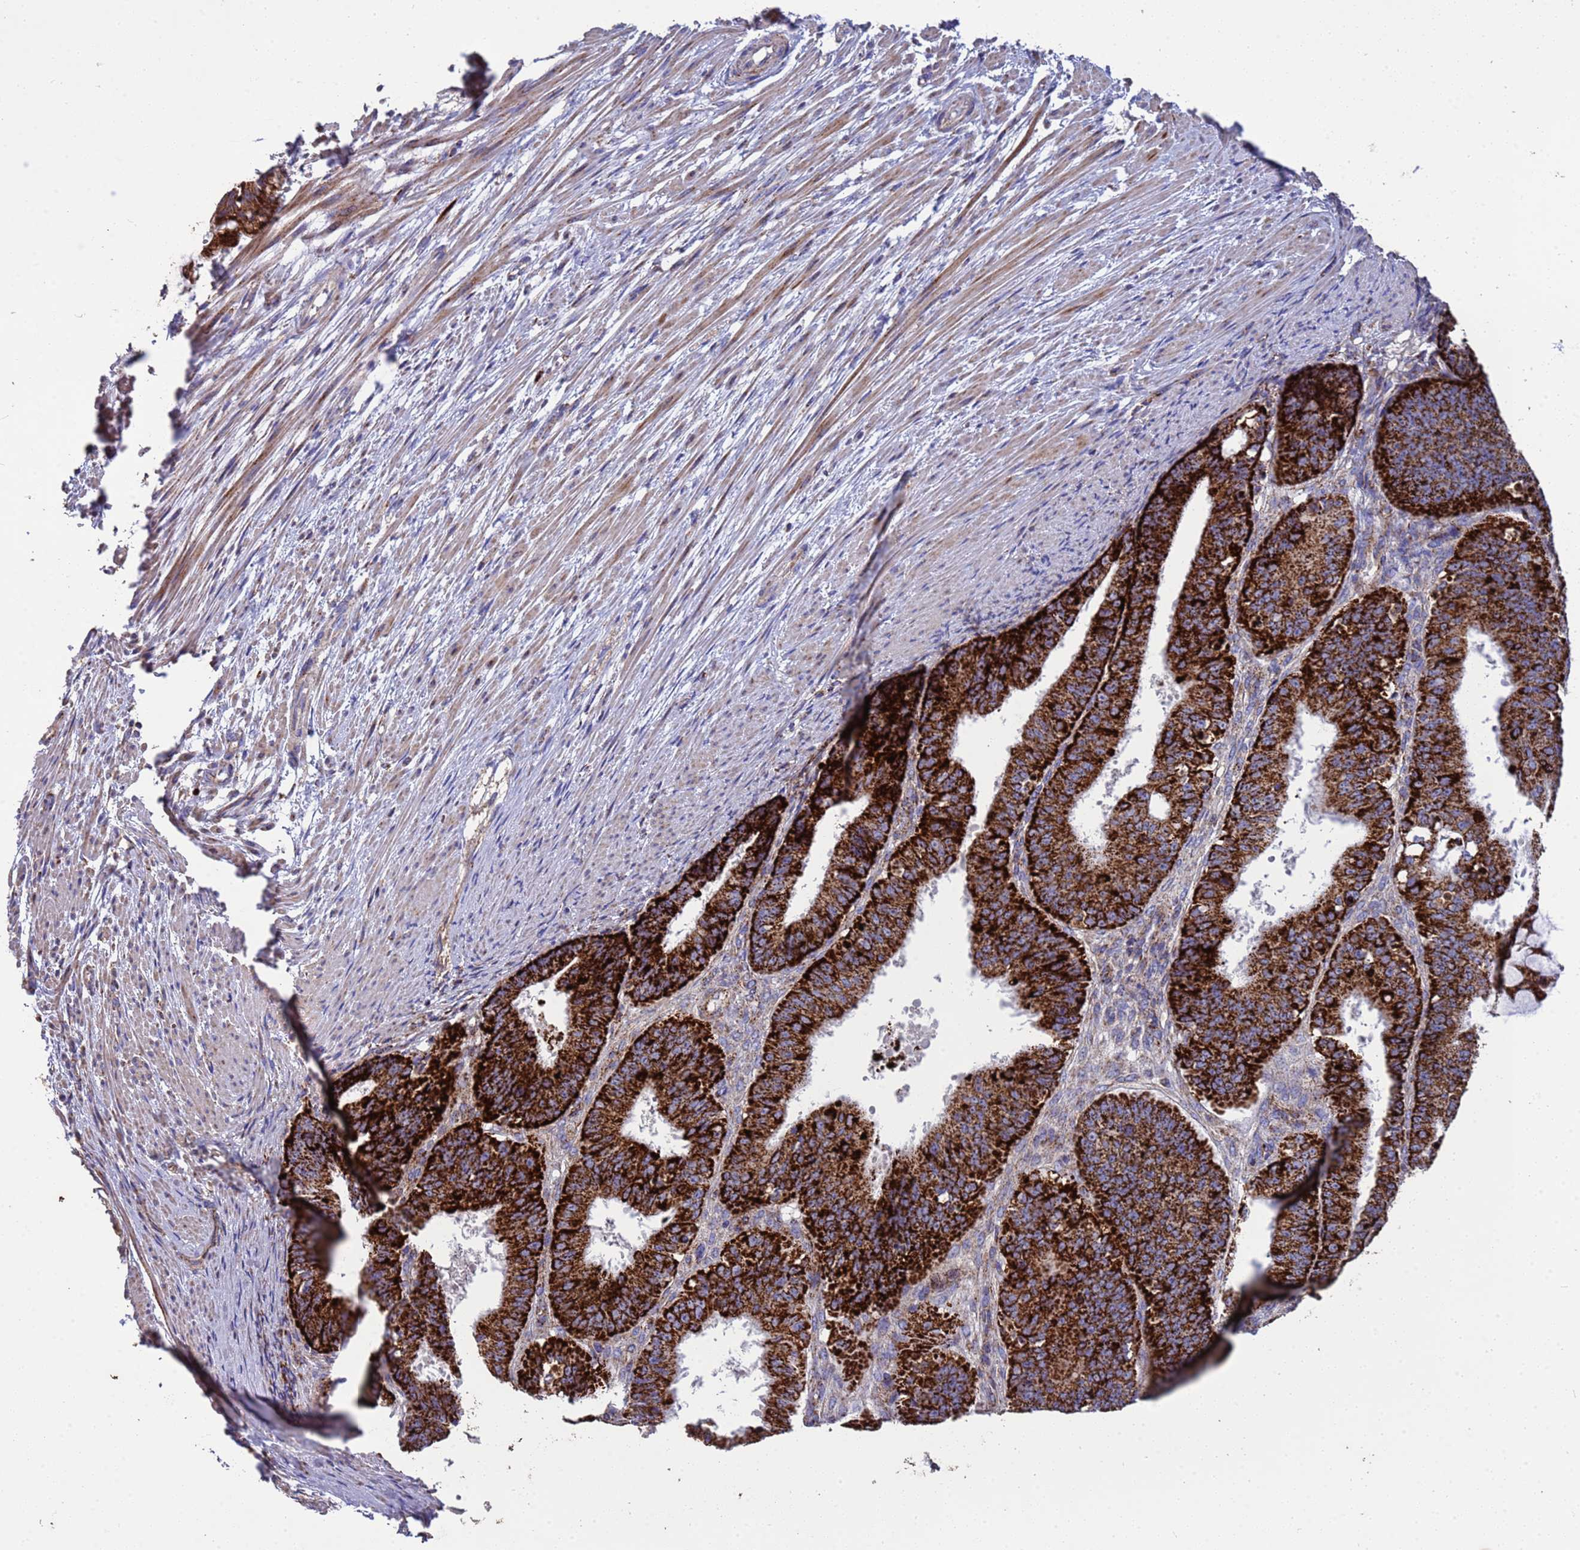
{"staining": {"intensity": "strong", "quantity": ">75%", "location": "cytoplasmic/membranous"}, "tissue": "ovarian cancer", "cell_type": "Tumor cells", "image_type": "cancer", "snomed": [{"axis": "morphology", "description": "Carcinoma, endometroid"}, {"axis": "topography", "description": "Appendix"}, {"axis": "topography", "description": "Ovary"}], "caption": "Human ovarian endometroid carcinoma stained with a protein marker exhibits strong staining in tumor cells.", "gene": "ZNFX1", "patient": {"sex": "female", "age": 42}}